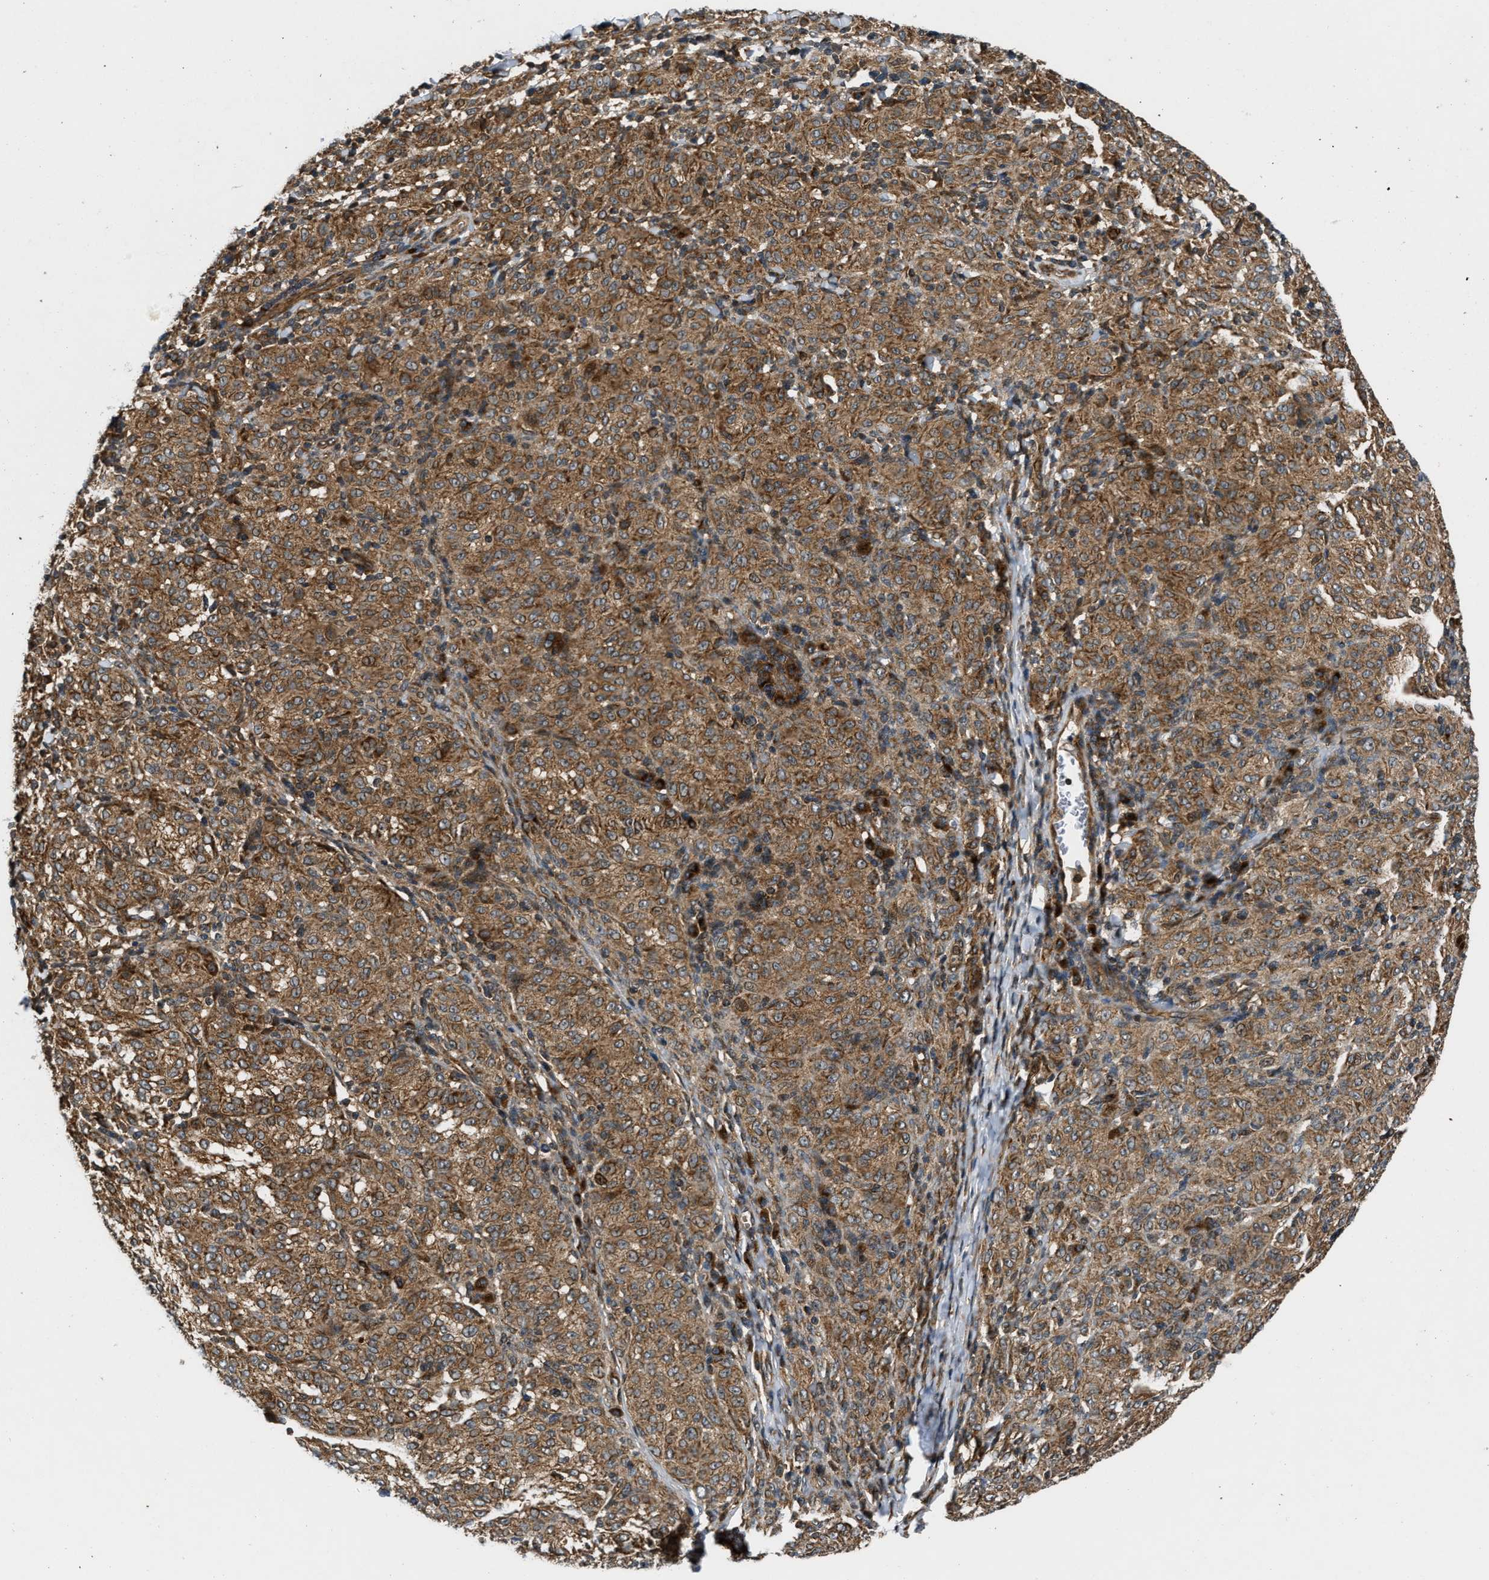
{"staining": {"intensity": "moderate", "quantity": ">75%", "location": "cytoplasmic/membranous"}, "tissue": "melanoma", "cell_type": "Tumor cells", "image_type": "cancer", "snomed": [{"axis": "morphology", "description": "Malignant melanoma, NOS"}, {"axis": "topography", "description": "Skin"}], "caption": "This is a histology image of IHC staining of melanoma, which shows moderate staining in the cytoplasmic/membranous of tumor cells.", "gene": "PNPLA8", "patient": {"sex": "female", "age": 72}}